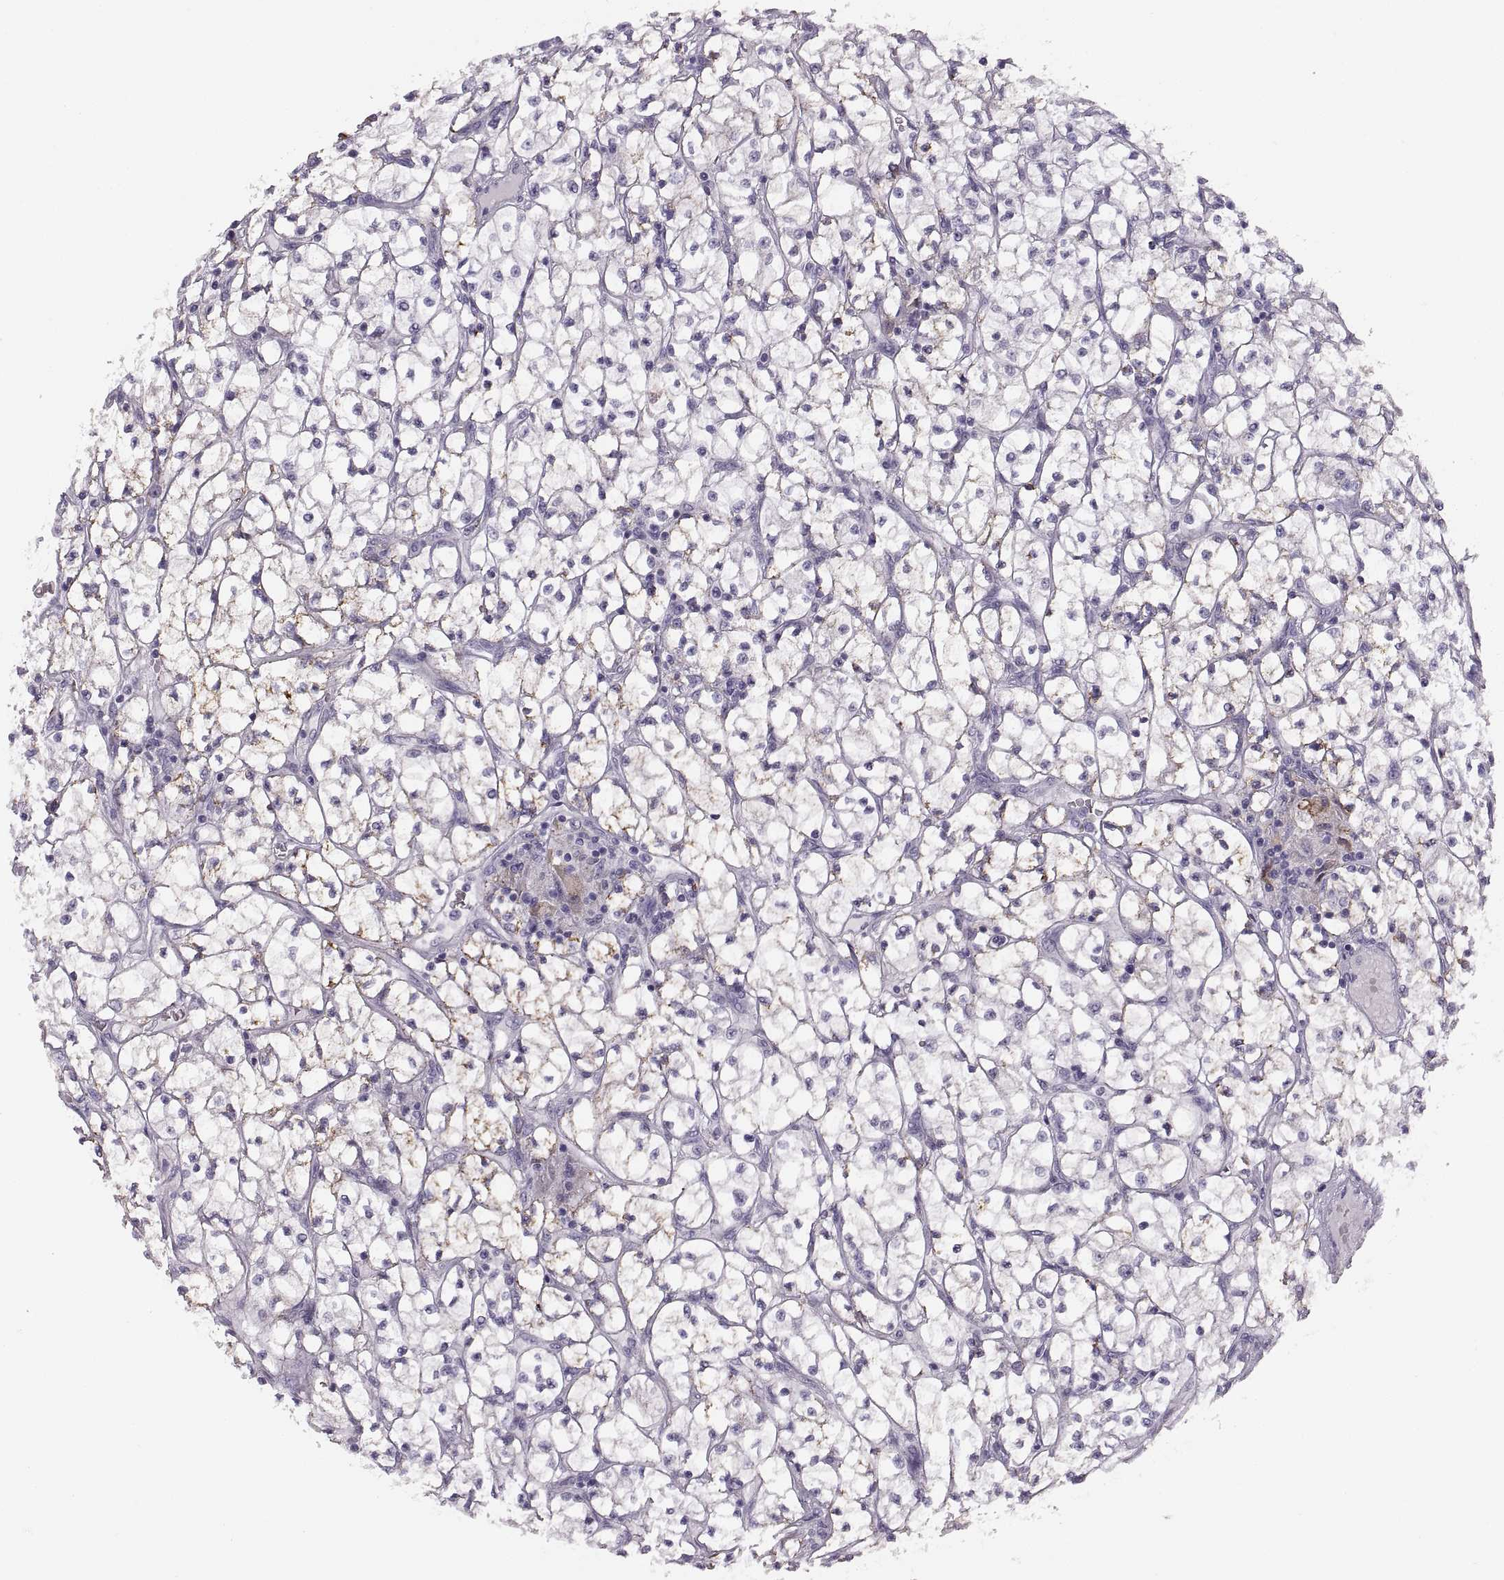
{"staining": {"intensity": "negative", "quantity": "none", "location": "none"}, "tissue": "renal cancer", "cell_type": "Tumor cells", "image_type": "cancer", "snomed": [{"axis": "morphology", "description": "Adenocarcinoma, NOS"}, {"axis": "topography", "description": "Kidney"}], "caption": "Tumor cells are negative for protein expression in human adenocarcinoma (renal).", "gene": "COL9A3", "patient": {"sex": "female", "age": 64}}